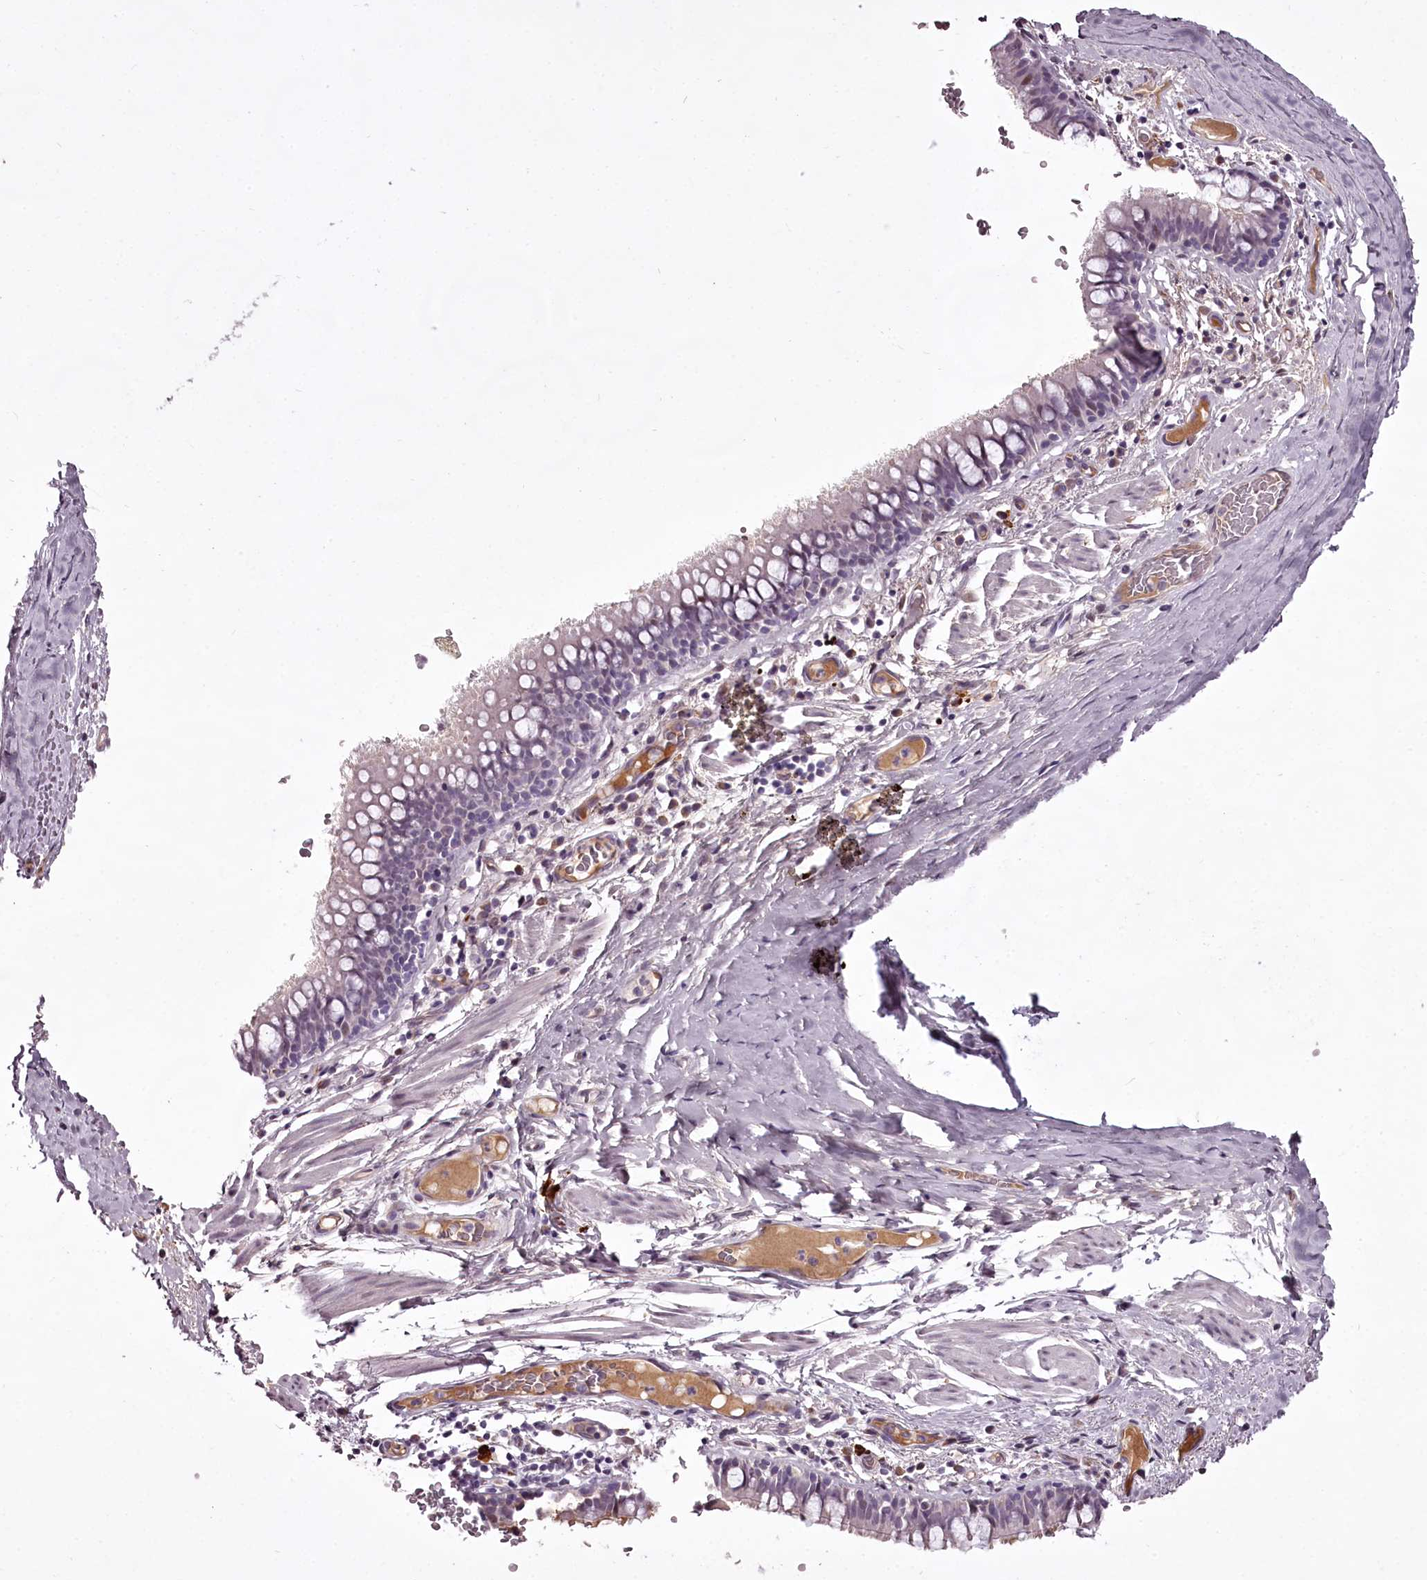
{"staining": {"intensity": "negative", "quantity": "none", "location": "none"}, "tissue": "bronchus", "cell_type": "Respiratory epithelial cells", "image_type": "normal", "snomed": [{"axis": "morphology", "description": "Normal tissue, NOS"}, {"axis": "topography", "description": "Cartilage tissue"}, {"axis": "topography", "description": "Bronchus"}], "caption": "High magnification brightfield microscopy of normal bronchus stained with DAB (brown) and counterstained with hematoxylin (blue): respiratory epithelial cells show no significant expression.", "gene": "C1orf56", "patient": {"sex": "female", "age": 36}}